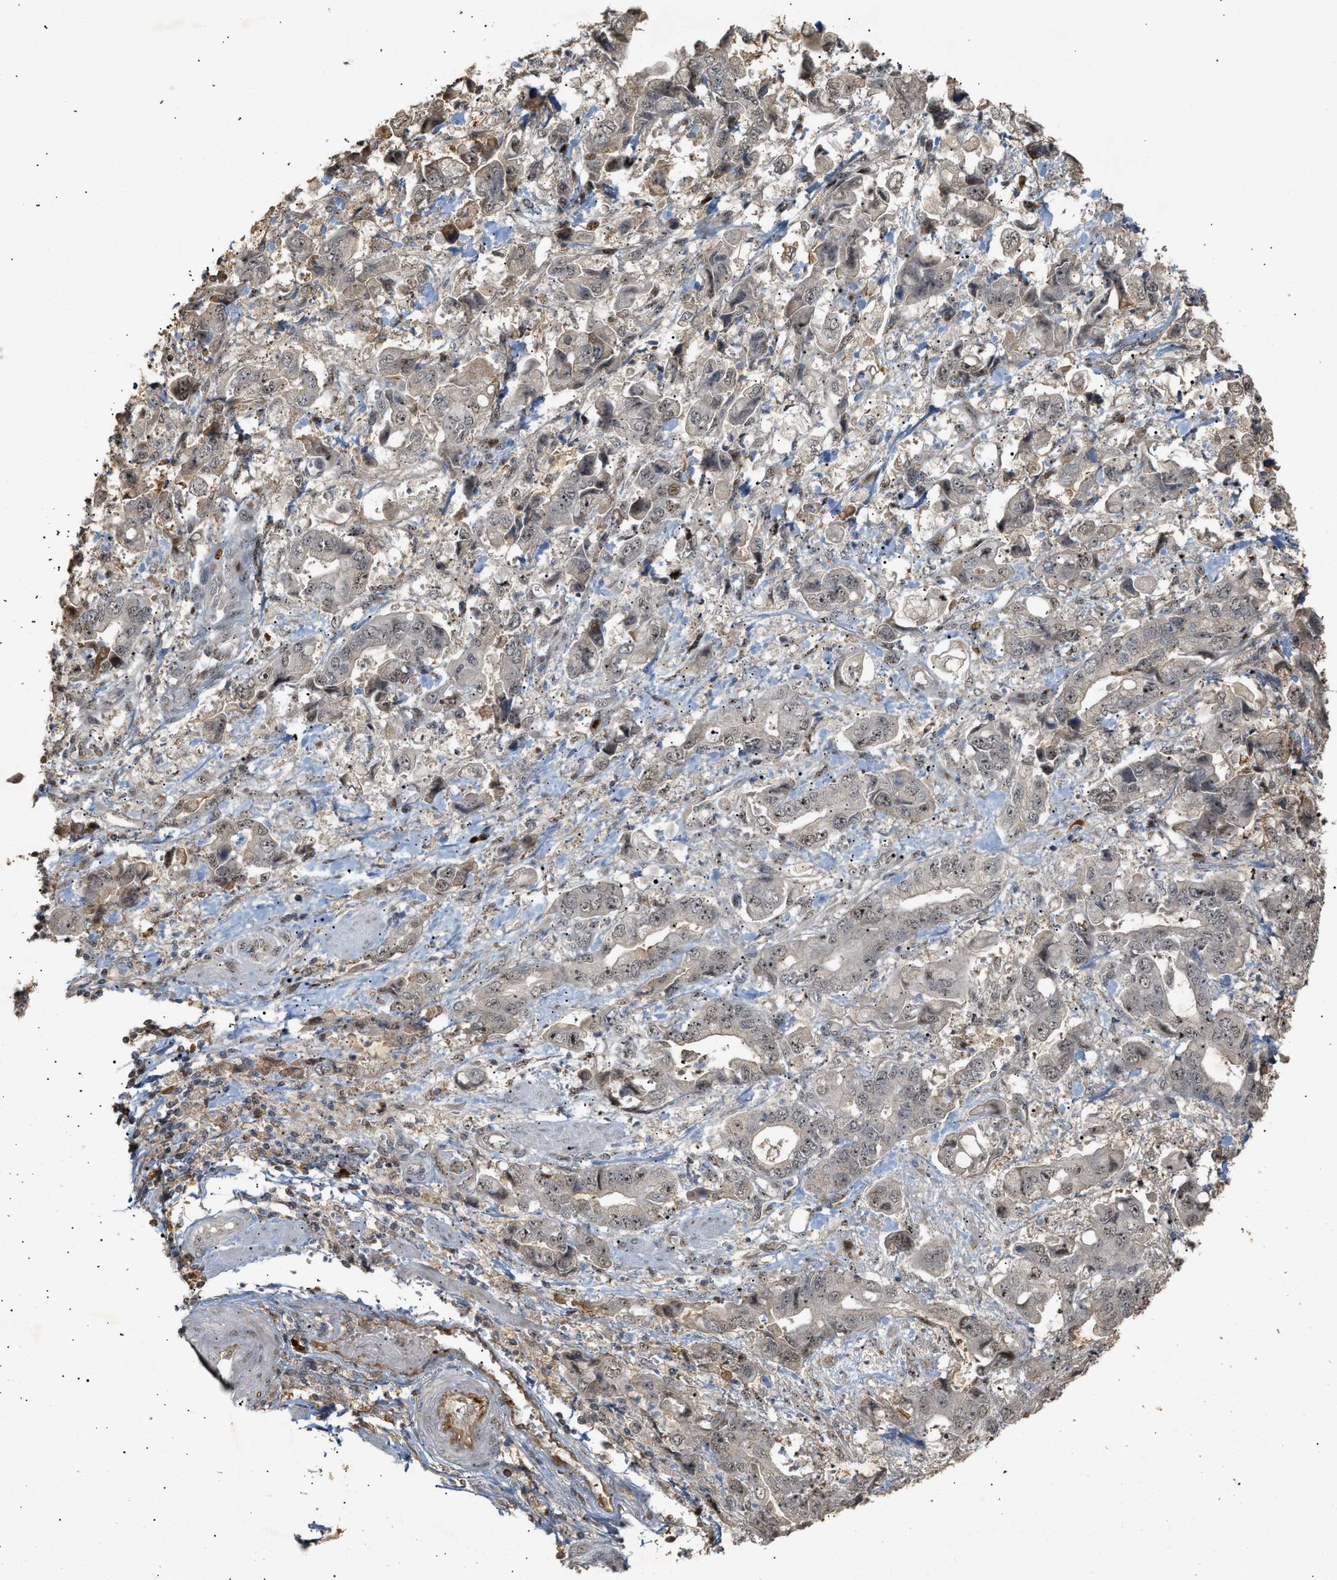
{"staining": {"intensity": "weak", "quantity": "25%-75%", "location": "nuclear"}, "tissue": "stomach cancer", "cell_type": "Tumor cells", "image_type": "cancer", "snomed": [{"axis": "morphology", "description": "Normal tissue, NOS"}, {"axis": "morphology", "description": "Adenocarcinoma, NOS"}, {"axis": "topography", "description": "Stomach"}], "caption": "Immunohistochemical staining of human stomach cancer shows low levels of weak nuclear protein expression in approximately 25%-75% of tumor cells. Immunohistochemistry (ihc) stains the protein of interest in brown and the nuclei are stained blue.", "gene": "ZFAND5", "patient": {"sex": "male", "age": 62}}